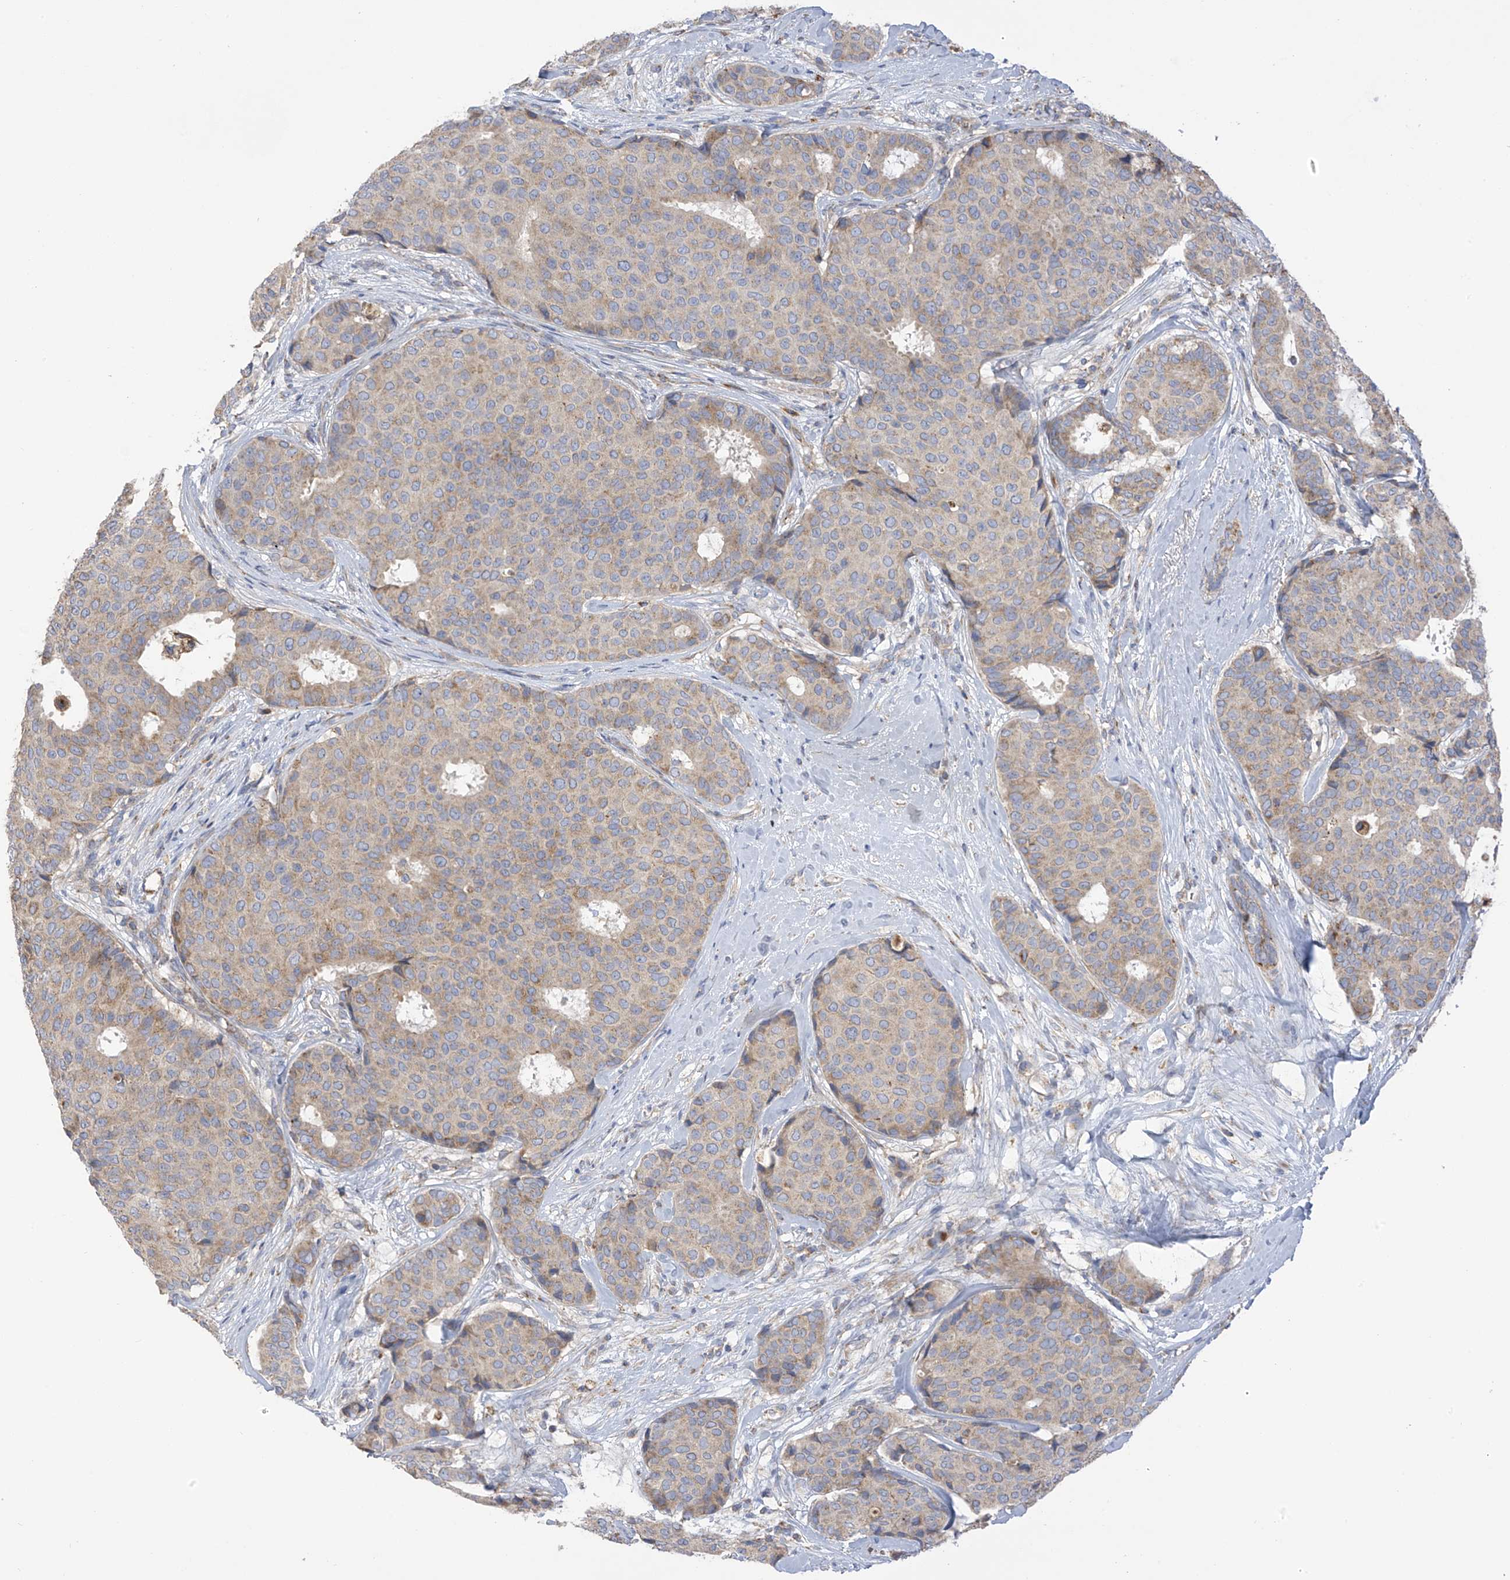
{"staining": {"intensity": "weak", "quantity": ">75%", "location": "cytoplasmic/membranous"}, "tissue": "breast cancer", "cell_type": "Tumor cells", "image_type": "cancer", "snomed": [{"axis": "morphology", "description": "Duct carcinoma"}, {"axis": "topography", "description": "Breast"}], "caption": "Immunohistochemistry micrograph of neoplastic tissue: human infiltrating ductal carcinoma (breast) stained using IHC shows low levels of weak protein expression localized specifically in the cytoplasmic/membranous of tumor cells, appearing as a cytoplasmic/membranous brown color.", "gene": "ITM2B", "patient": {"sex": "female", "age": 75}}